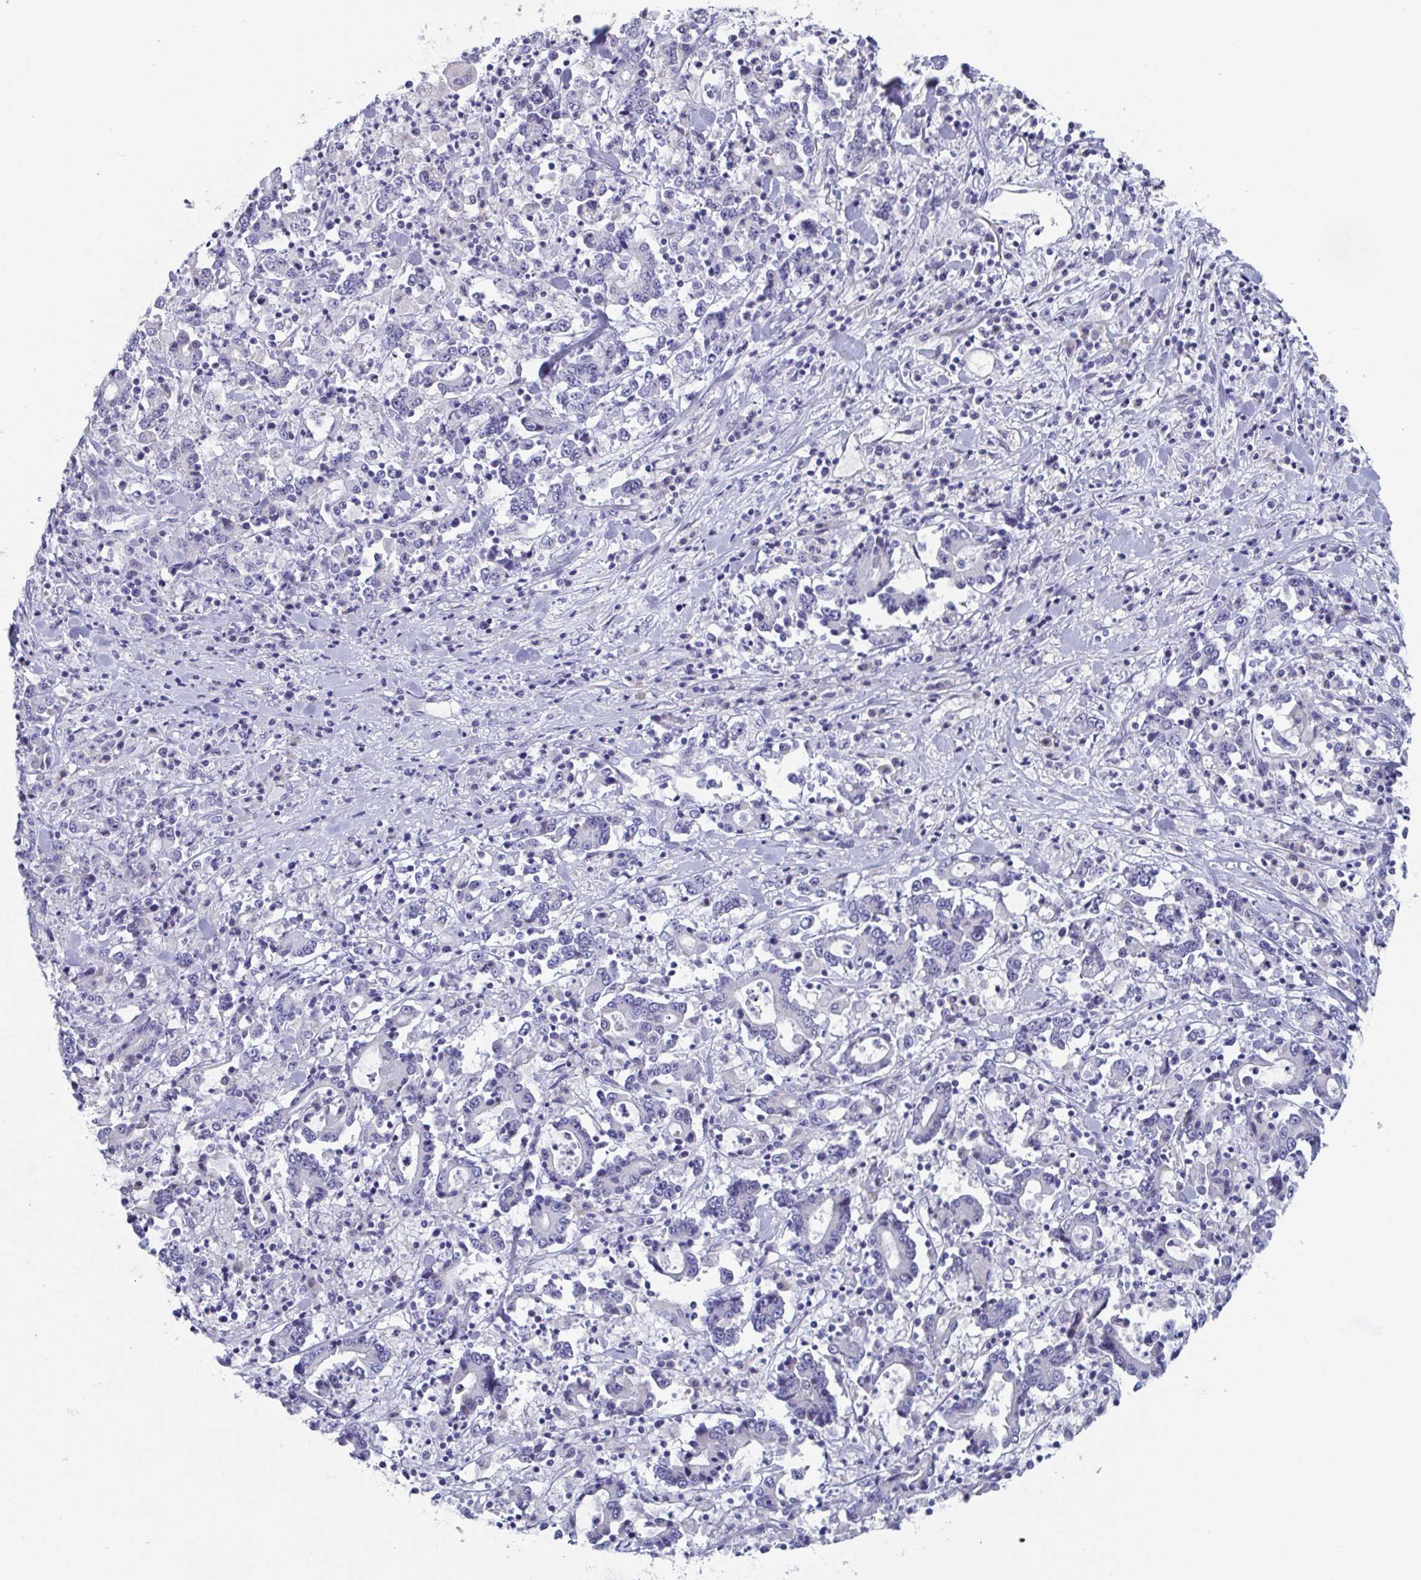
{"staining": {"intensity": "negative", "quantity": "none", "location": "none"}, "tissue": "stomach cancer", "cell_type": "Tumor cells", "image_type": "cancer", "snomed": [{"axis": "morphology", "description": "Adenocarcinoma, NOS"}, {"axis": "topography", "description": "Stomach, upper"}], "caption": "This is an immunohistochemistry micrograph of stomach adenocarcinoma. There is no positivity in tumor cells.", "gene": "DPEP3", "patient": {"sex": "male", "age": 68}}